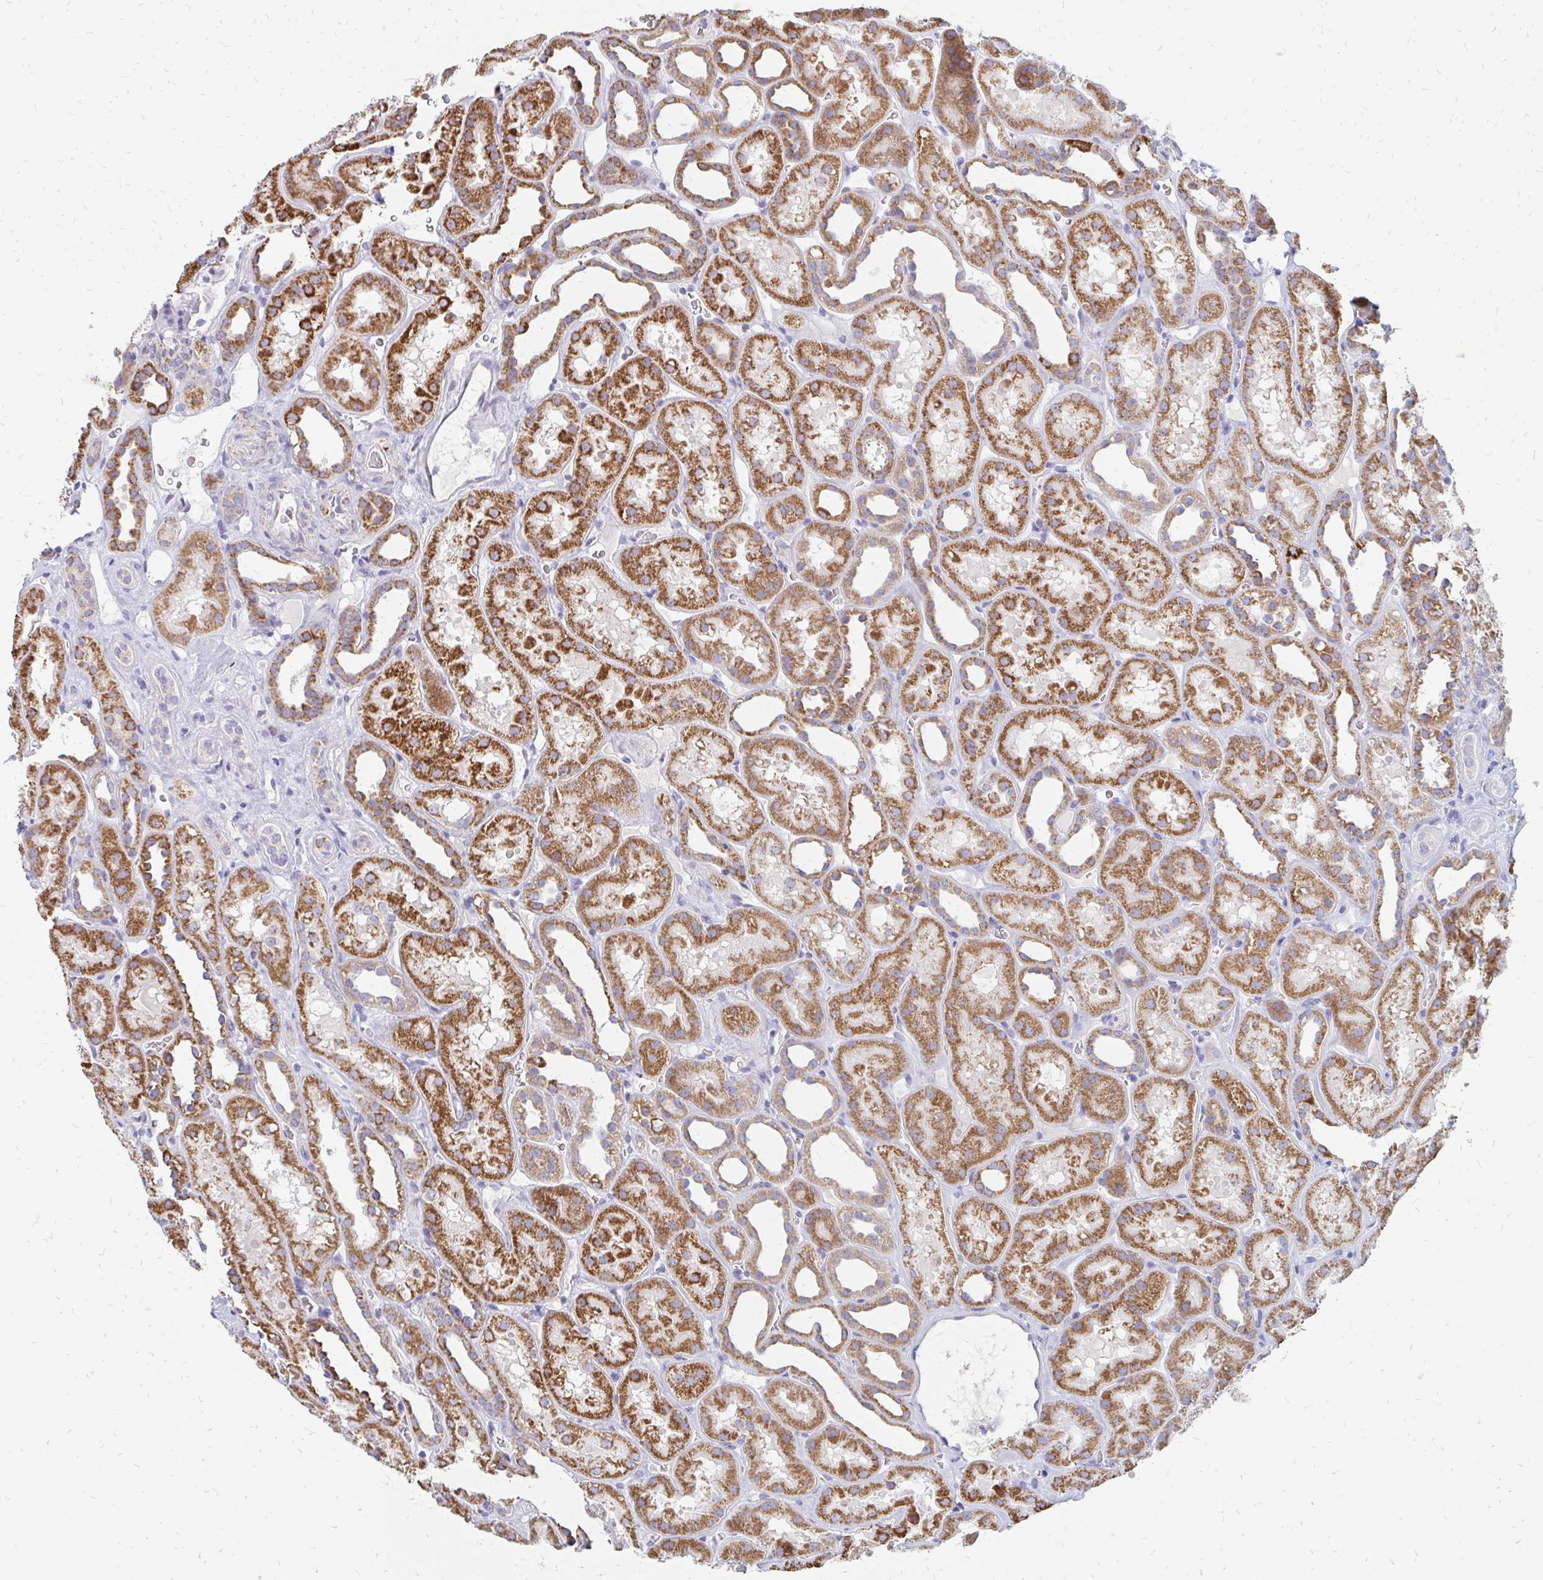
{"staining": {"intensity": "weak", "quantity": "<25%", "location": "cytoplasmic/membranous"}, "tissue": "kidney", "cell_type": "Cells in glomeruli", "image_type": "normal", "snomed": [{"axis": "morphology", "description": "Normal tissue, NOS"}, {"axis": "topography", "description": "Kidney"}], "caption": "There is no significant expression in cells in glomeruli of kidney. (Immunohistochemistry (ihc), brightfield microscopy, high magnification).", "gene": "OR10V1", "patient": {"sex": "female", "age": 41}}